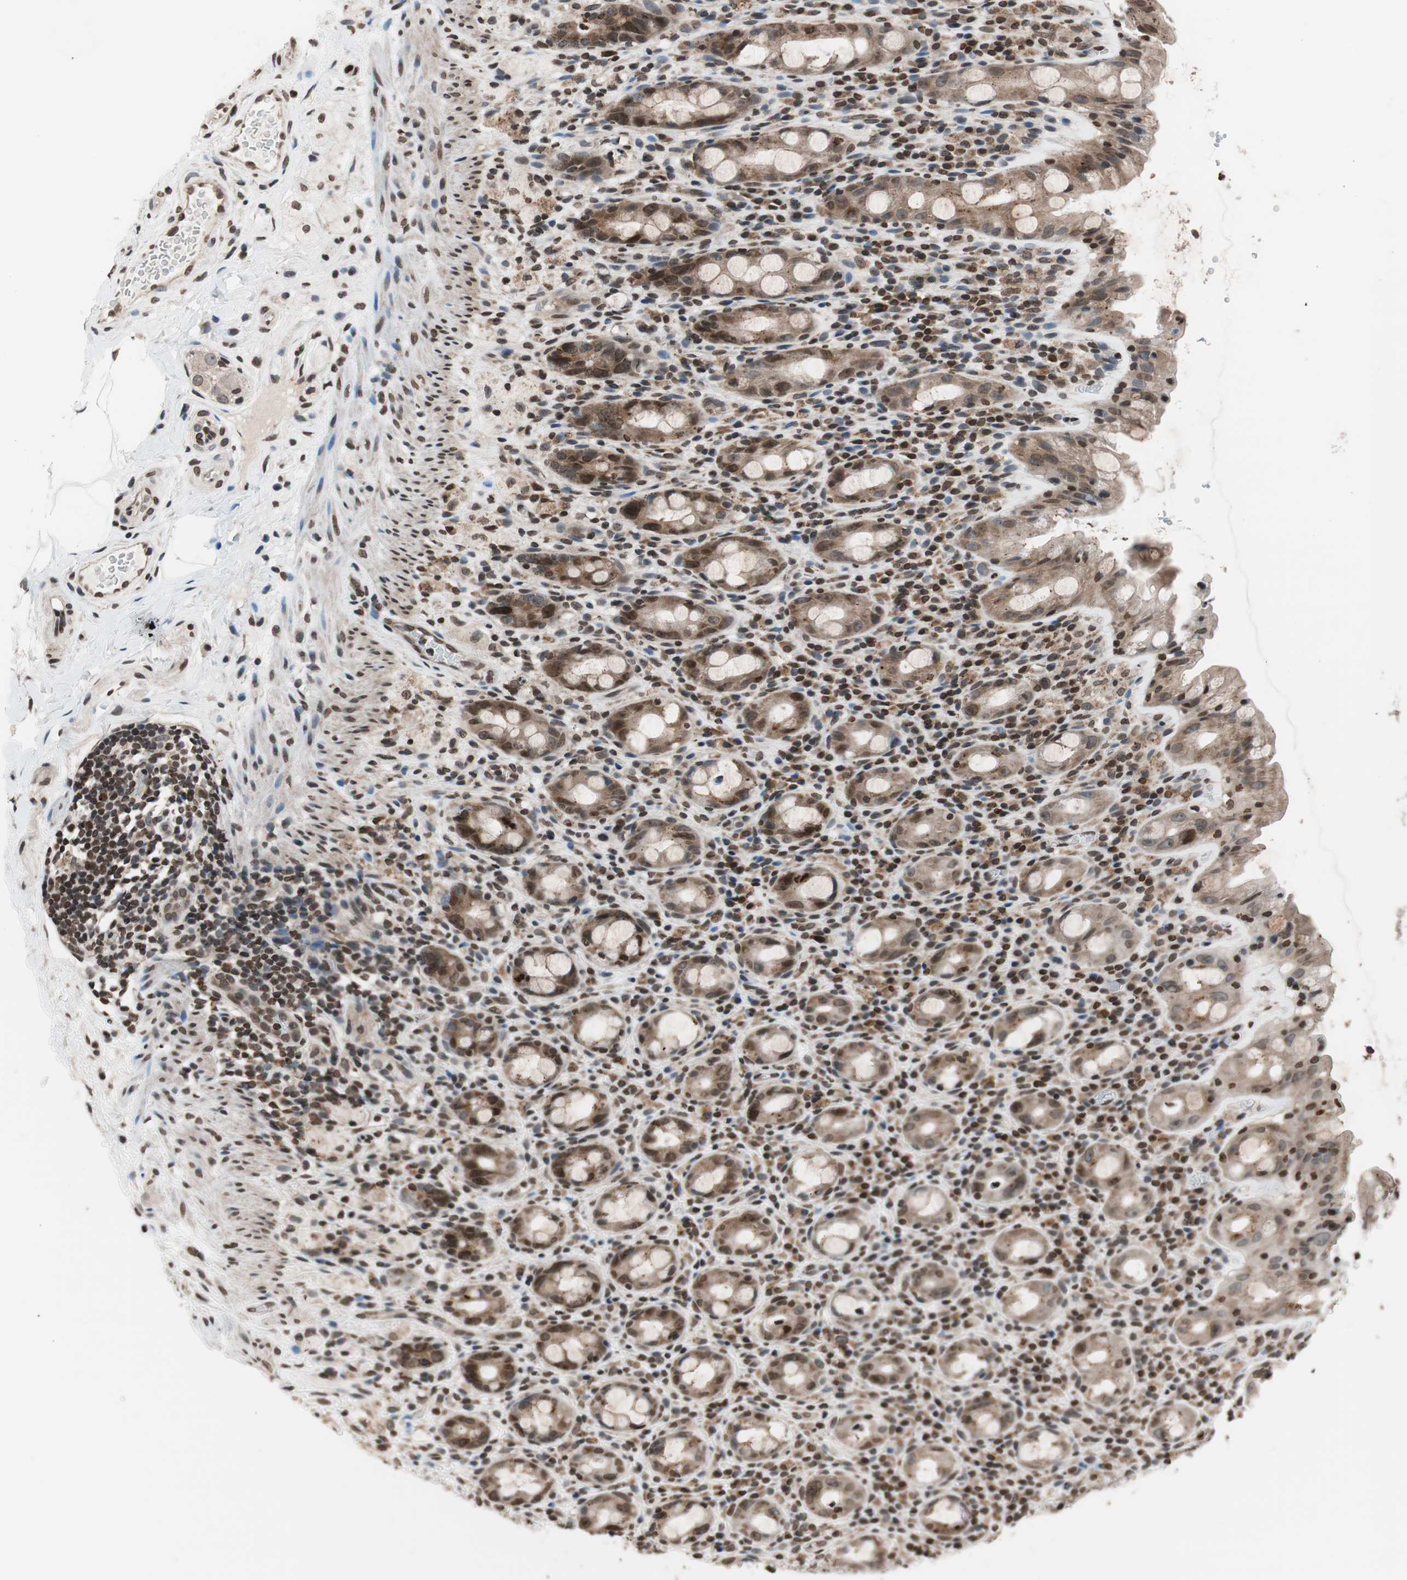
{"staining": {"intensity": "moderate", "quantity": ">75%", "location": "cytoplasmic/membranous,nuclear"}, "tissue": "rectum", "cell_type": "Glandular cells", "image_type": "normal", "snomed": [{"axis": "morphology", "description": "Normal tissue, NOS"}, {"axis": "topography", "description": "Rectum"}], "caption": "Benign rectum displays moderate cytoplasmic/membranous,nuclear staining in approximately >75% of glandular cells.", "gene": "RFC1", "patient": {"sex": "male", "age": 44}}